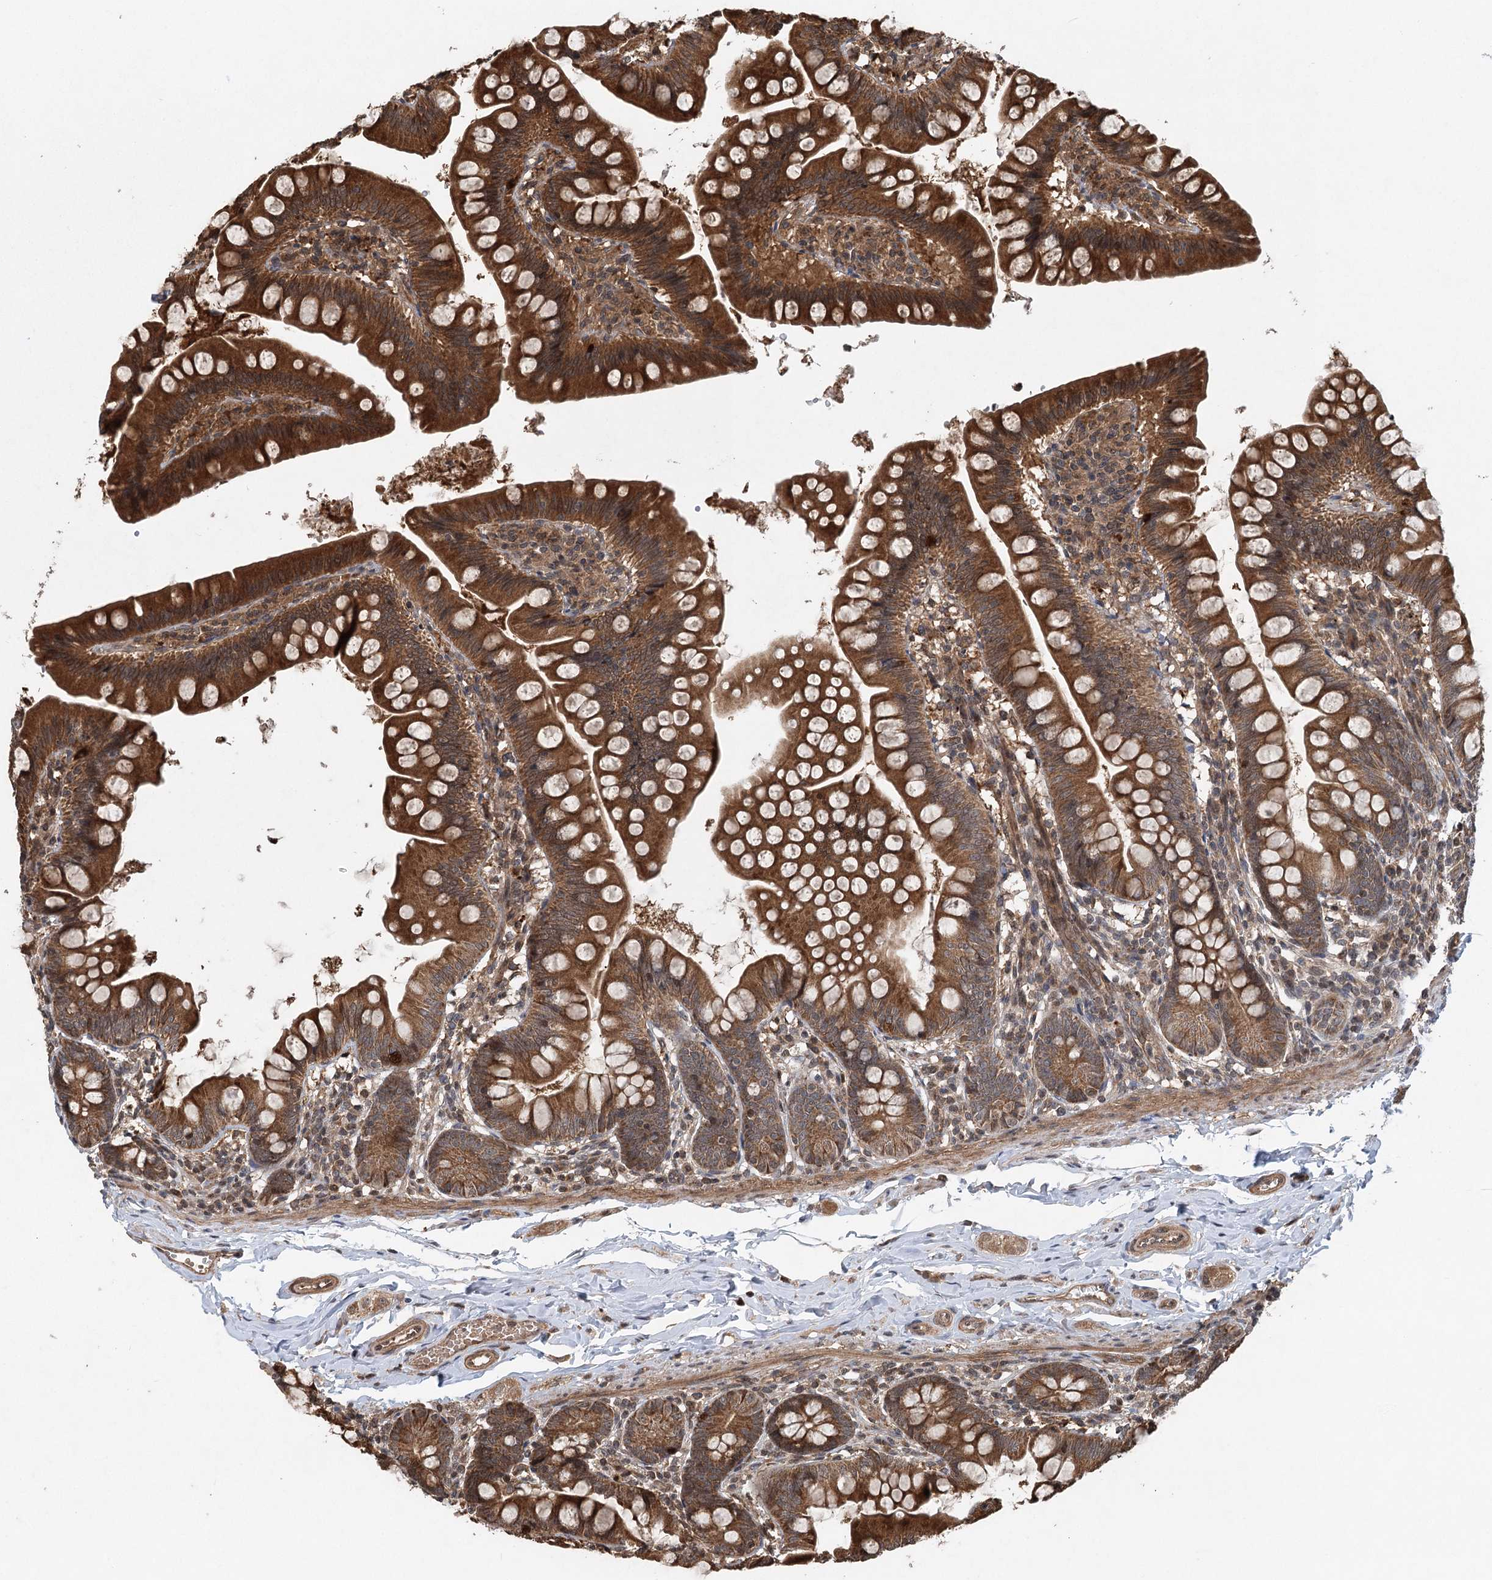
{"staining": {"intensity": "strong", "quantity": ">75%", "location": "cytoplasmic/membranous"}, "tissue": "small intestine", "cell_type": "Glandular cells", "image_type": "normal", "snomed": [{"axis": "morphology", "description": "Normal tissue, NOS"}, {"axis": "topography", "description": "Small intestine"}], "caption": "A micrograph of human small intestine stained for a protein demonstrates strong cytoplasmic/membranous brown staining in glandular cells.", "gene": "INSIG2", "patient": {"sex": "male", "age": 7}}